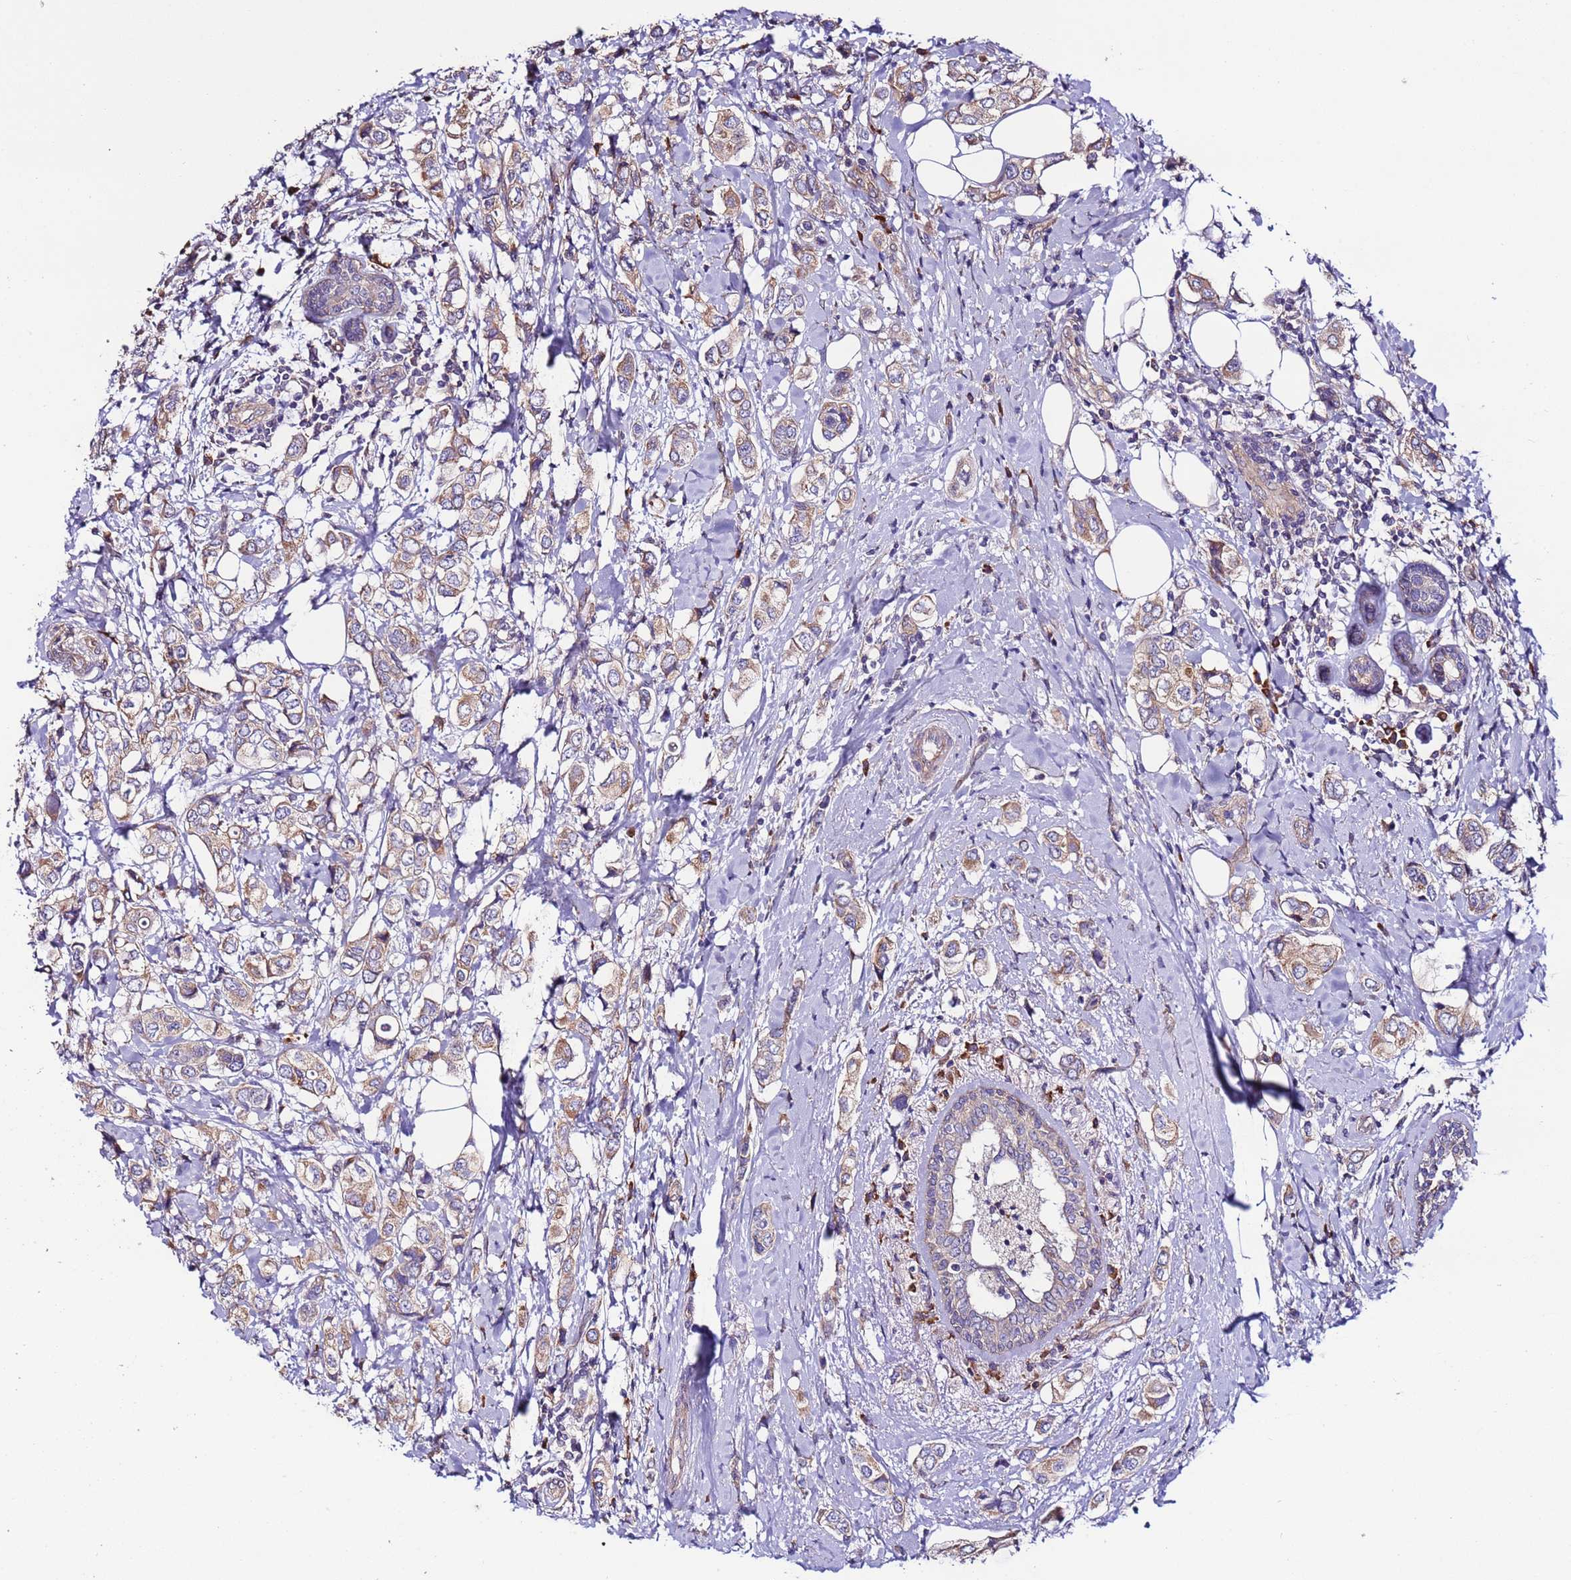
{"staining": {"intensity": "weak", "quantity": ">75%", "location": "cytoplasmic/membranous"}, "tissue": "breast cancer", "cell_type": "Tumor cells", "image_type": "cancer", "snomed": [{"axis": "morphology", "description": "Lobular carcinoma"}, {"axis": "topography", "description": "Breast"}], "caption": "Protein staining exhibits weak cytoplasmic/membranous positivity in approximately >75% of tumor cells in breast lobular carcinoma.", "gene": "SPCS1", "patient": {"sex": "female", "age": 51}}